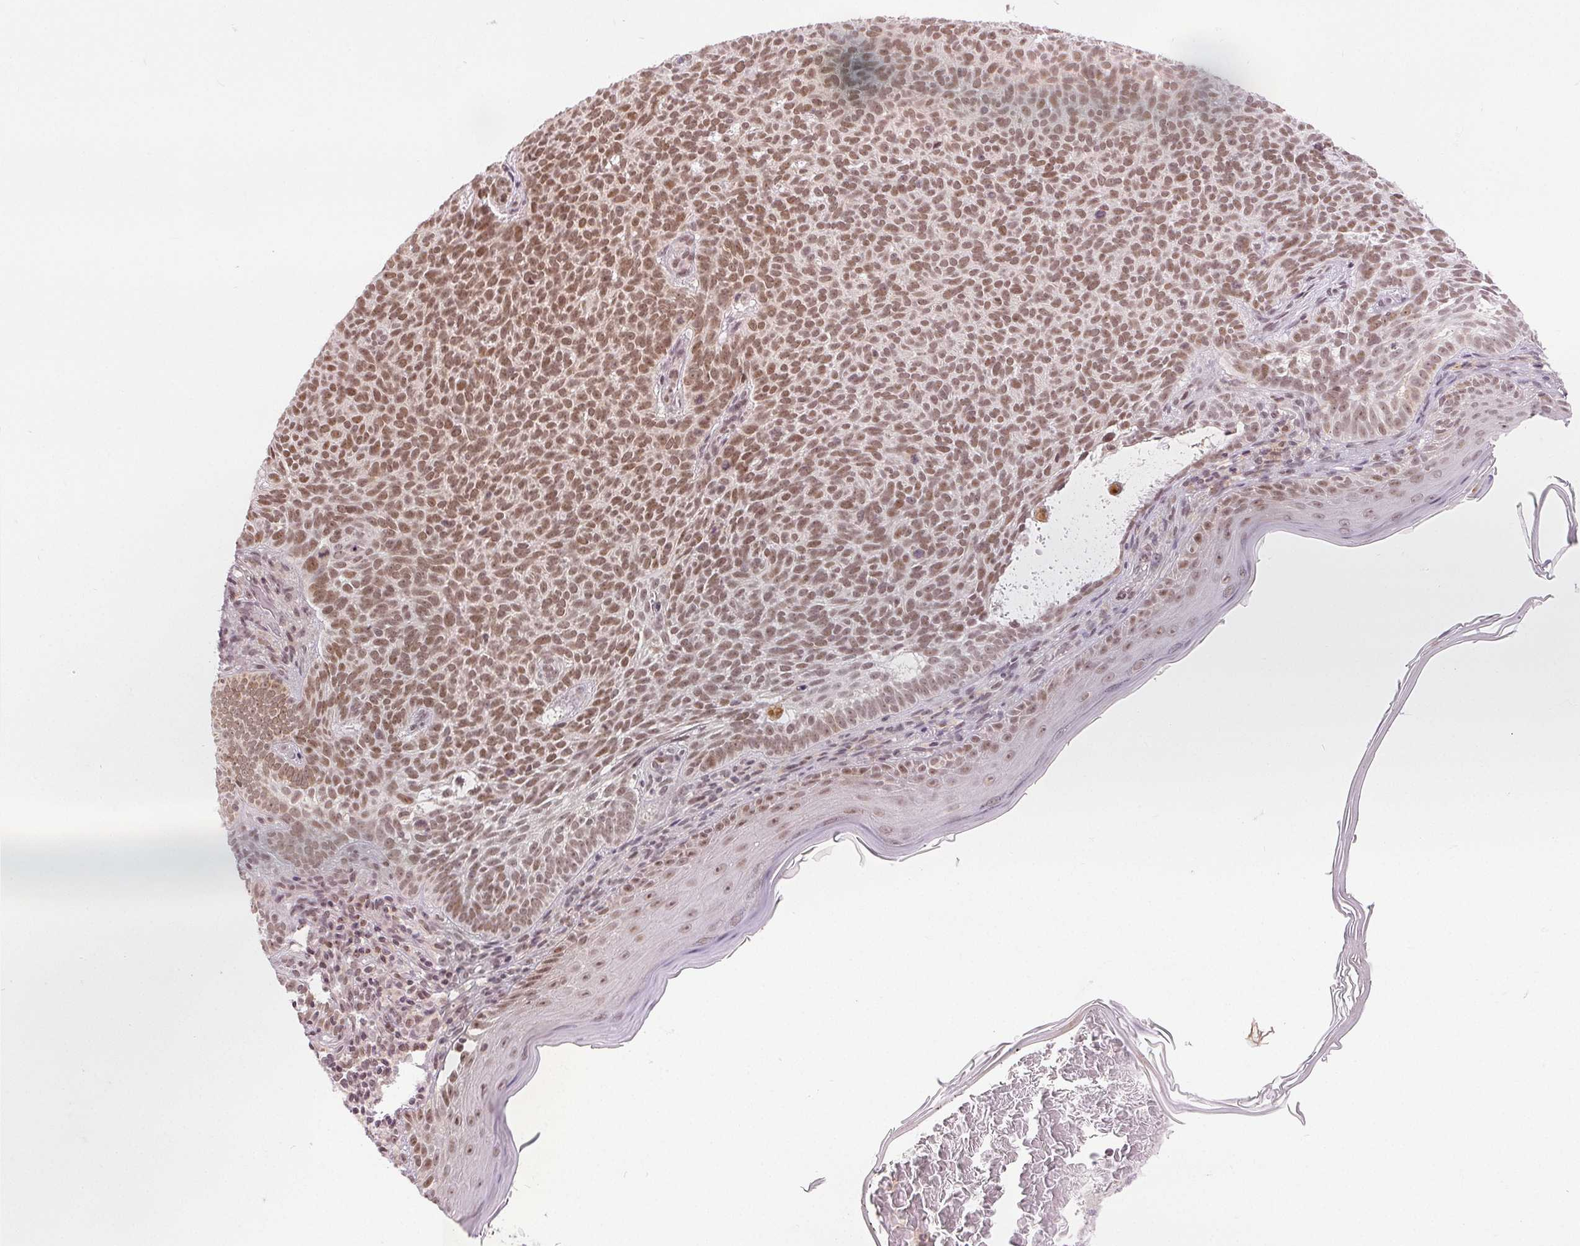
{"staining": {"intensity": "moderate", "quantity": ">75%", "location": "nuclear"}, "tissue": "skin cancer", "cell_type": "Tumor cells", "image_type": "cancer", "snomed": [{"axis": "morphology", "description": "Basal cell carcinoma"}, {"axis": "topography", "description": "Skin"}], "caption": "Tumor cells reveal moderate nuclear expression in approximately >75% of cells in basal cell carcinoma (skin).", "gene": "DEK", "patient": {"sex": "male", "age": 78}}